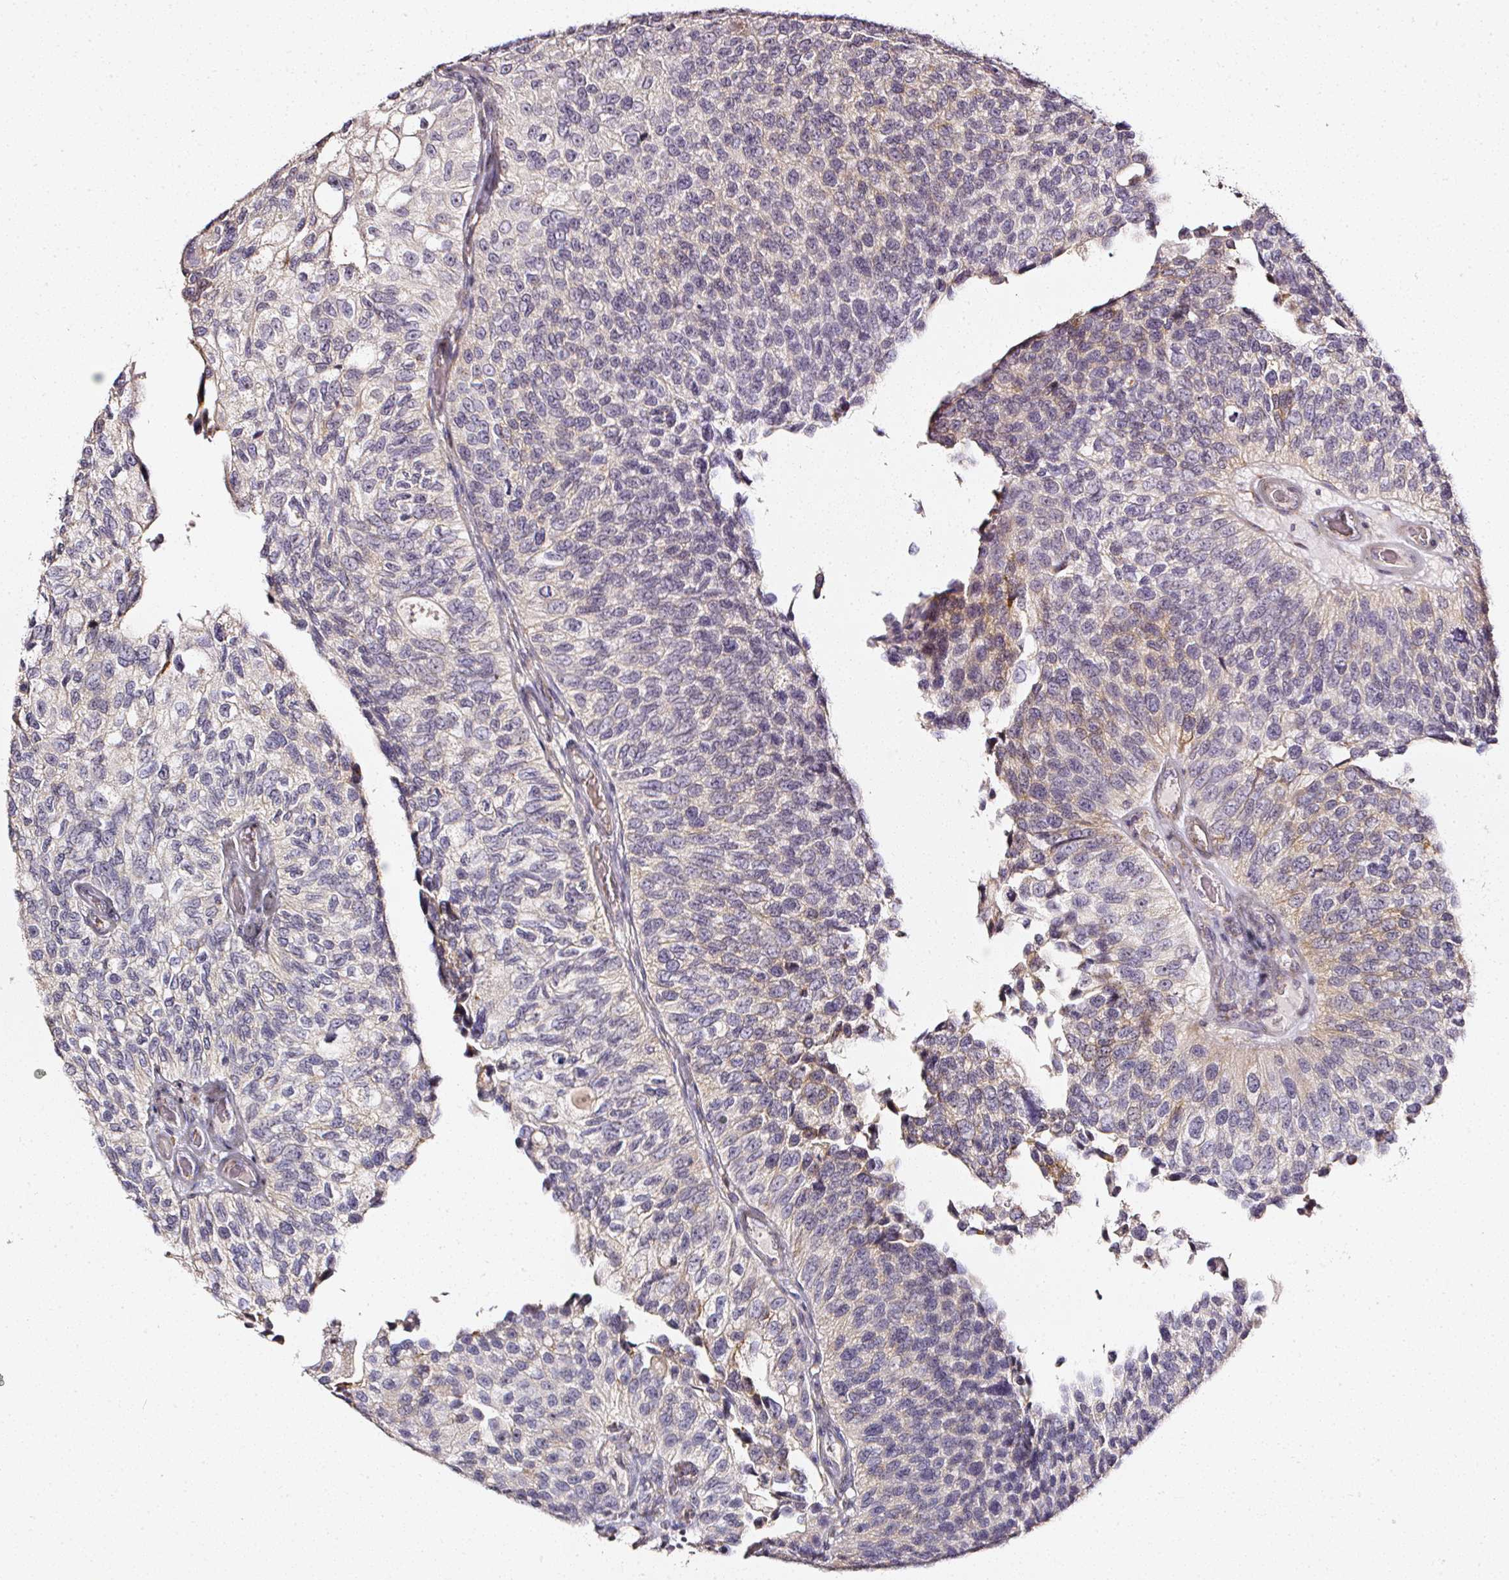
{"staining": {"intensity": "weak", "quantity": "25%-75%", "location": "cytoplasmic/membranous"}, "tissue": "urothelial cancer", "cell_type": "Tumor cells", "image_type": "cancer", "snomed": [{"axis": "morphology", "description": "Urothelial carcinoma, NOS"}, {"axis": "topography", "description": "Urinary bladder"}], "caption": "Immunohistochemistry (IHC) image of neoplastic tissue: human urothelial cancer stained using IHC displays low levels of weak protein expression localized specifically in the cytoplasmic/membranous of tumor cells, appearing as a cytoplasmic/membranous brown color.", "gene": "NTRK1", "patient": {"sex": "male", "age": 87}}